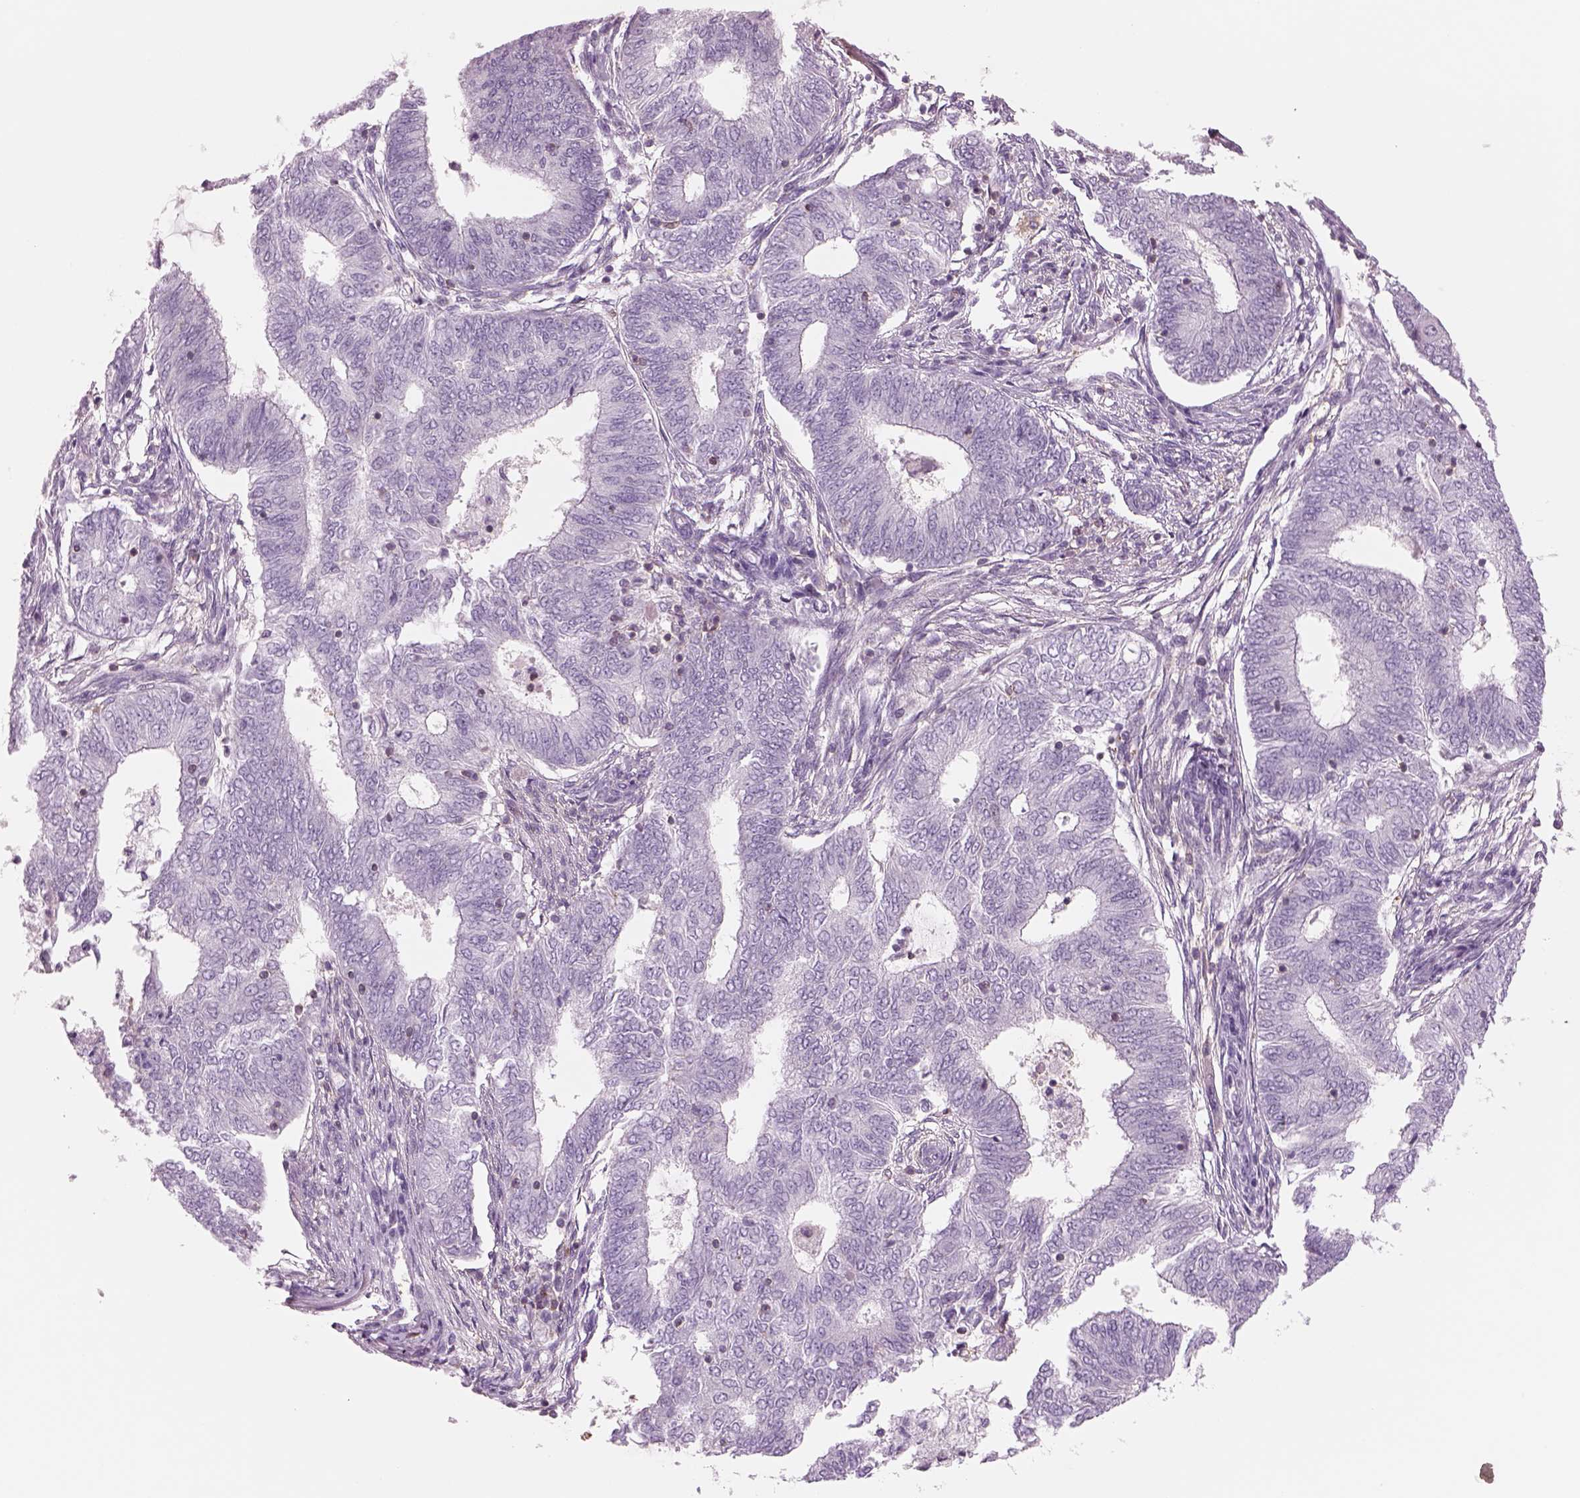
{"staining": {"intensity": "negative", "quantity": "none", "location": "none"}, "tissue": "endometrial cancer", "cell_type": "Tumor cells", "image_type": "cancer", "snomed": [{"axis": "morphology", "description": "Adenocarcinoma, NOS"}, {"axis": "topography", "description": "Endometrium"}], "caption": "Photomicrograph shows no protein staining in tumor cells of endometrial adenocarcinoma tissue.", "gene": "SLC1A7", "patient": {"sex": "female", "age": 62}}